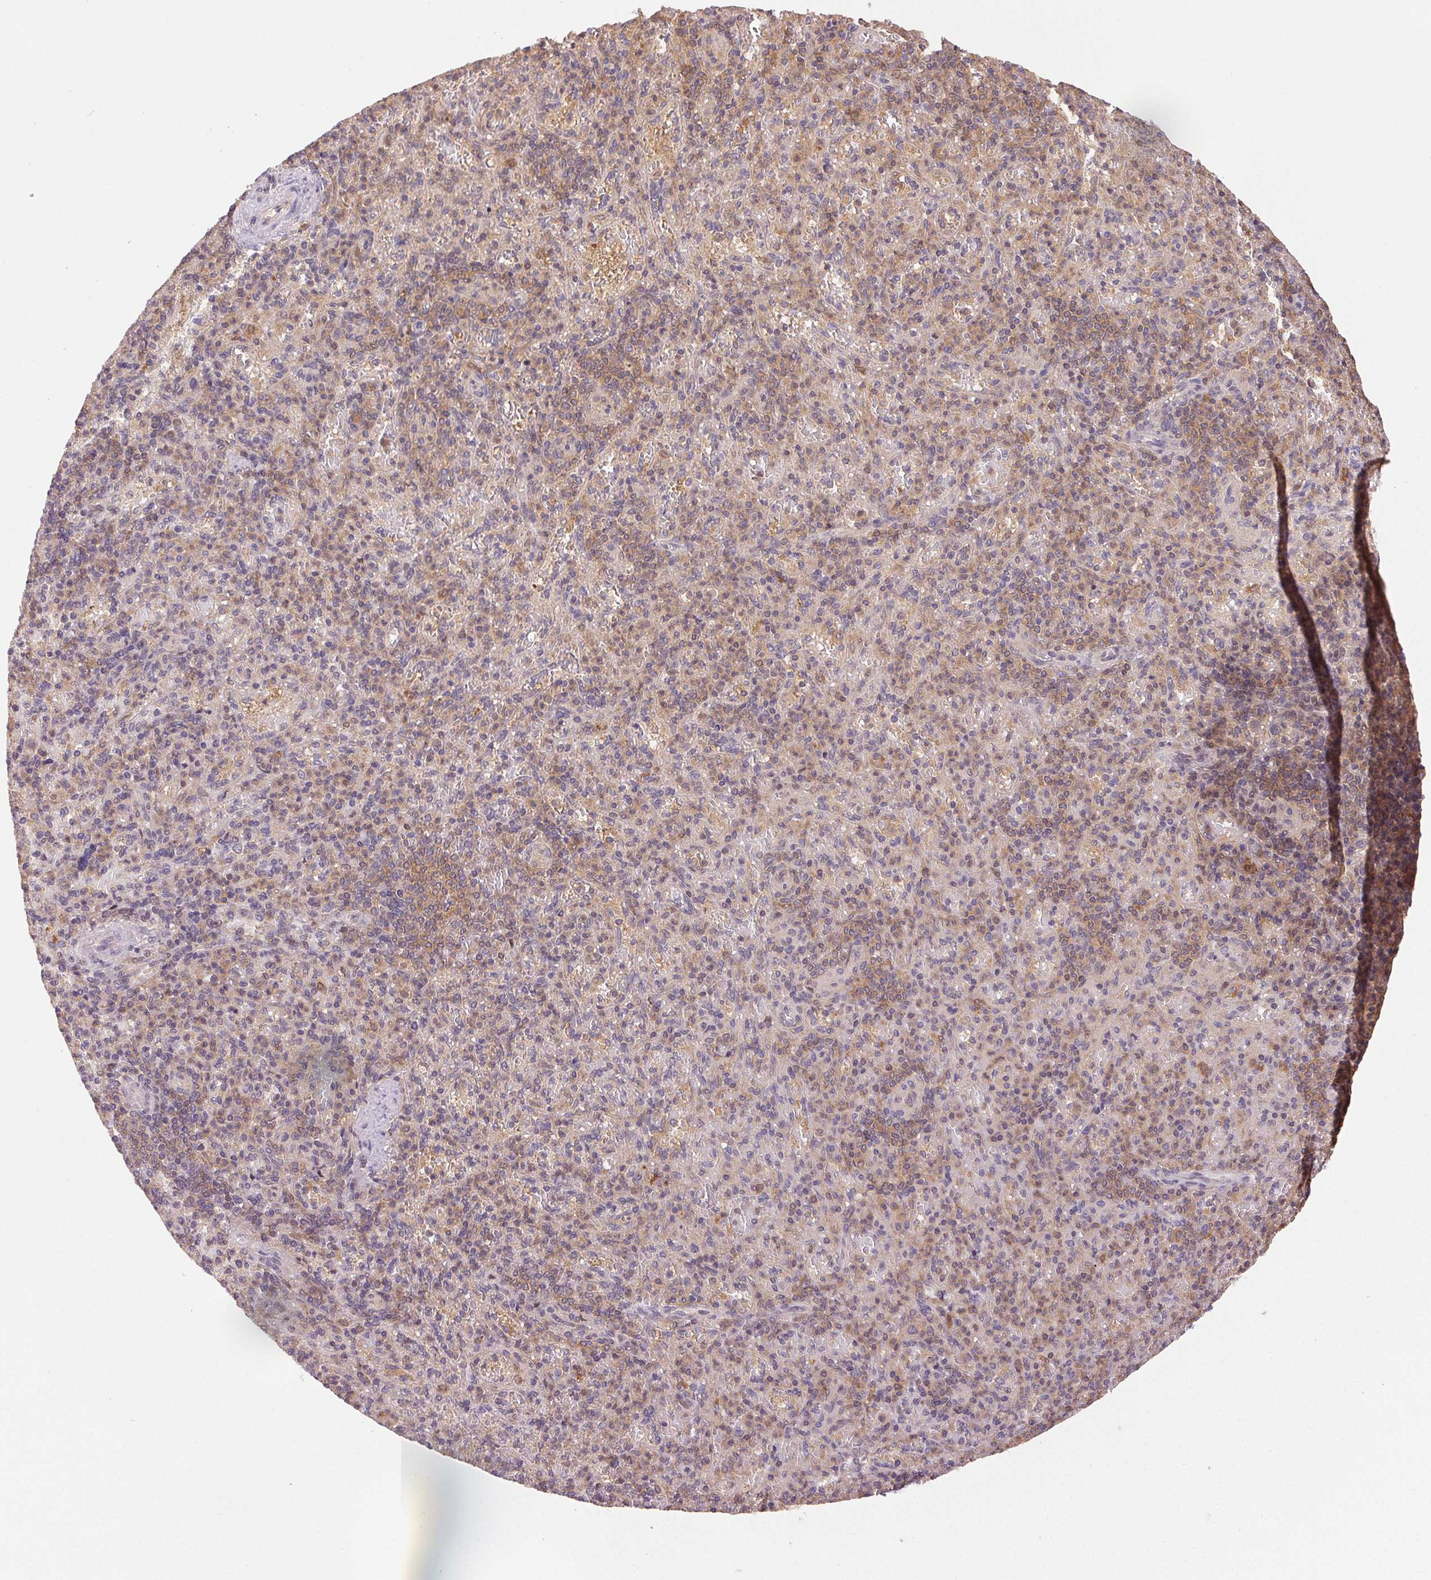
{"staining": {"intensity": "weak", "quantity": "25%-75%", "location": "cytoplasmic/membranous"}, "tissue": "spleen", "cell_type": "Cells in red pulp", "image_type": "normal", "snomed": [{"axis": "morphology", "description": "Normal tissue, NOS"}, {"axis": "topography", "description": "Spleen"}], "caption": "Protein positivity by immunohistochemistry demonstrates weak cytoplasmic/membranous expression in approximately 25%-75% of cells in red pulp in normal spleen.", "gene": "GDI1", "patient": {"sex": "female", "age": 74}}